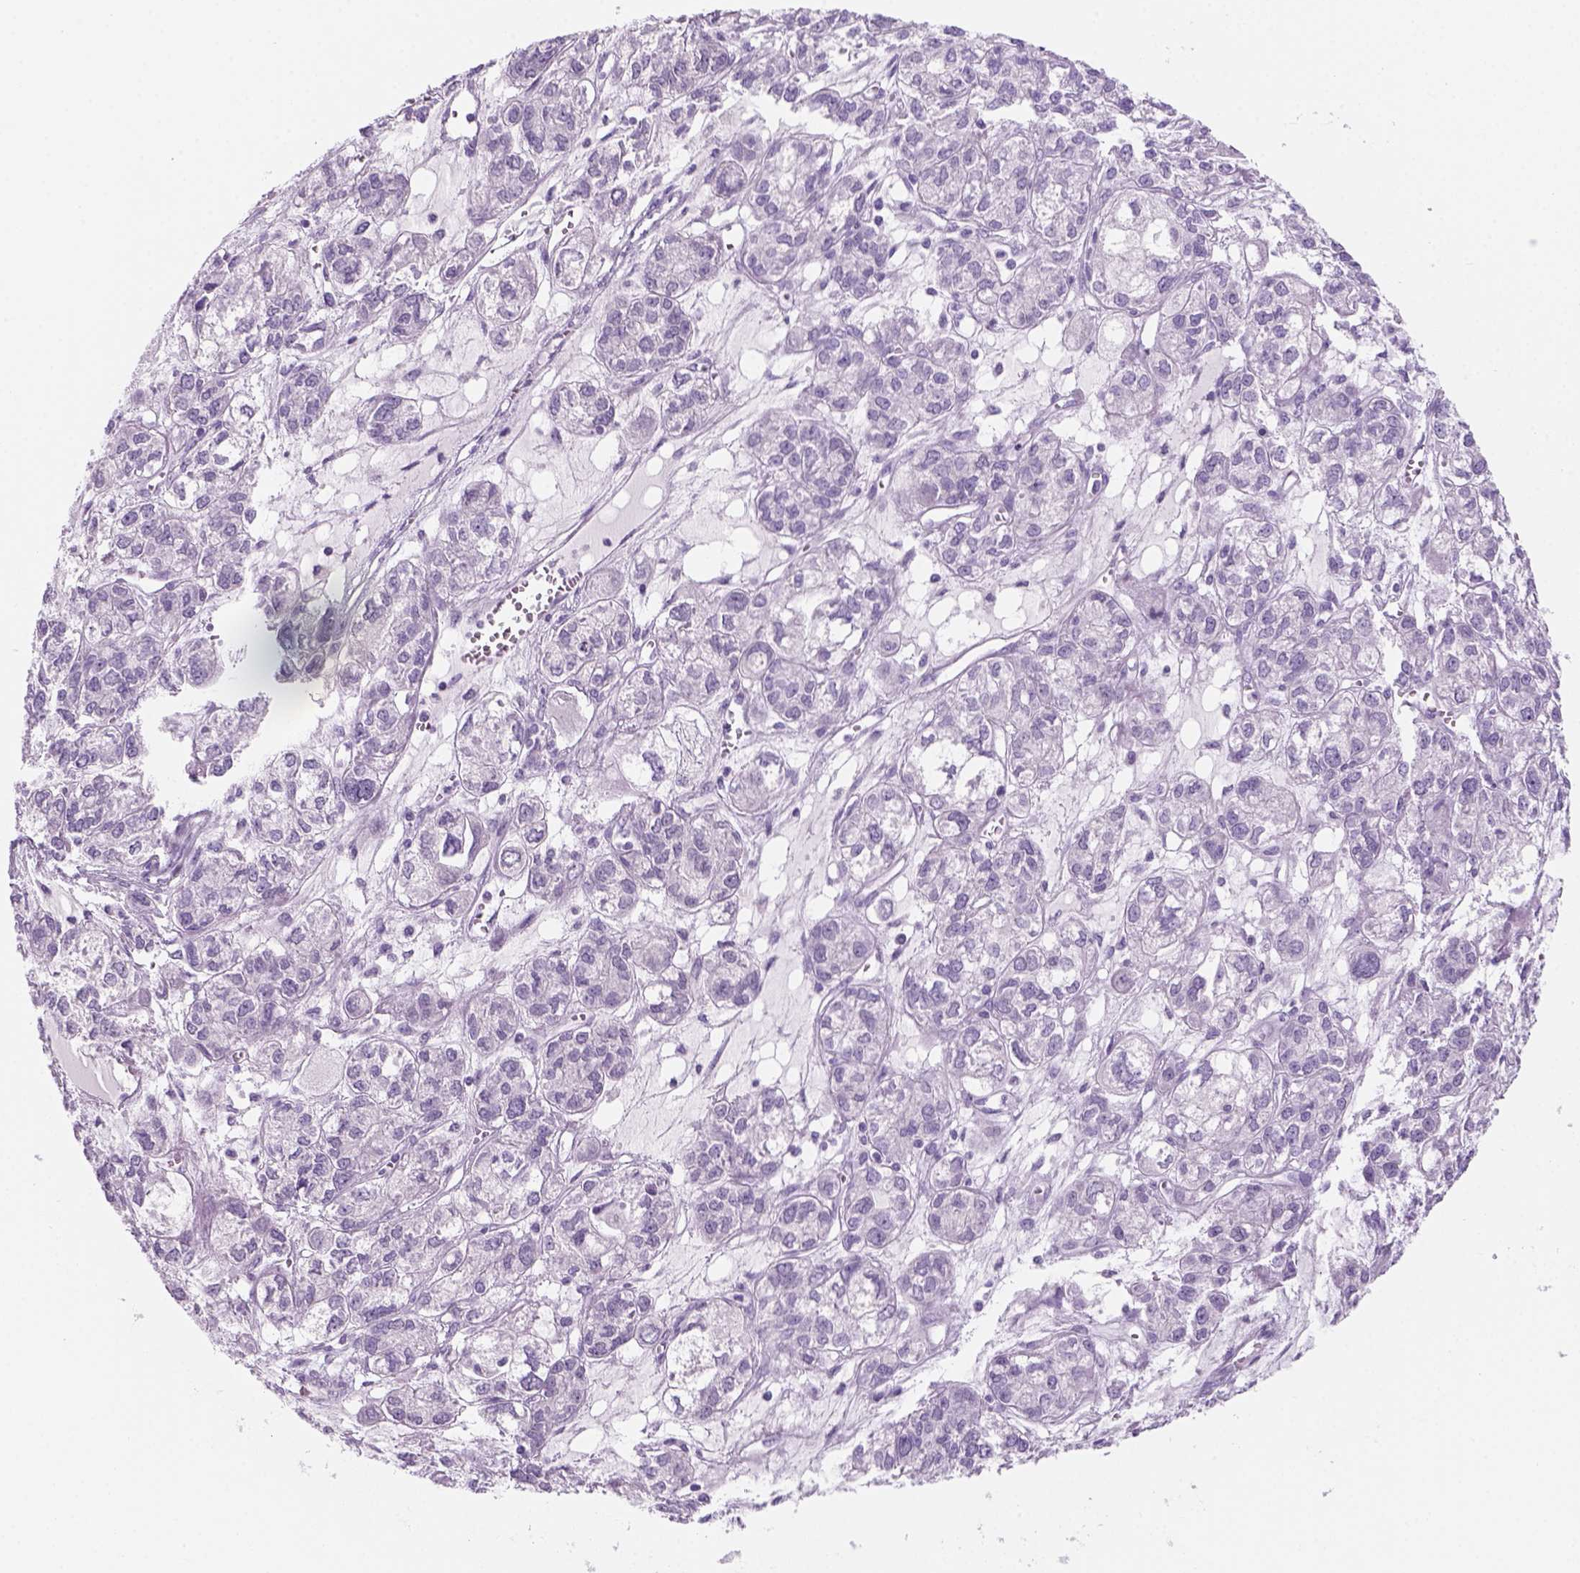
{"staining": {"intensity": "negative", "quantity": "none", "location": "none"}, "tissue": "ovarian cancer", "cell_type": "Tumor cells", "image_type": "cancer", "snomed": [{"axis": "morphology", "description": "Carcinoma, endometroid"}, {"axis": "topography", "description": "Ovary"}], "caption": "High power microscopy histopathology image of an immunohistochemistry image of endometroid carcinoma (ovarian), revealing no significant staining in tumor cells. (Stains: DAB immunohistochemistry with hematoxylin counter stain, Microscopy: brightfield microscopy at high magnification).", "gene": "KRTAP11-1", "patient": {"sex": "female", "age": 64}}